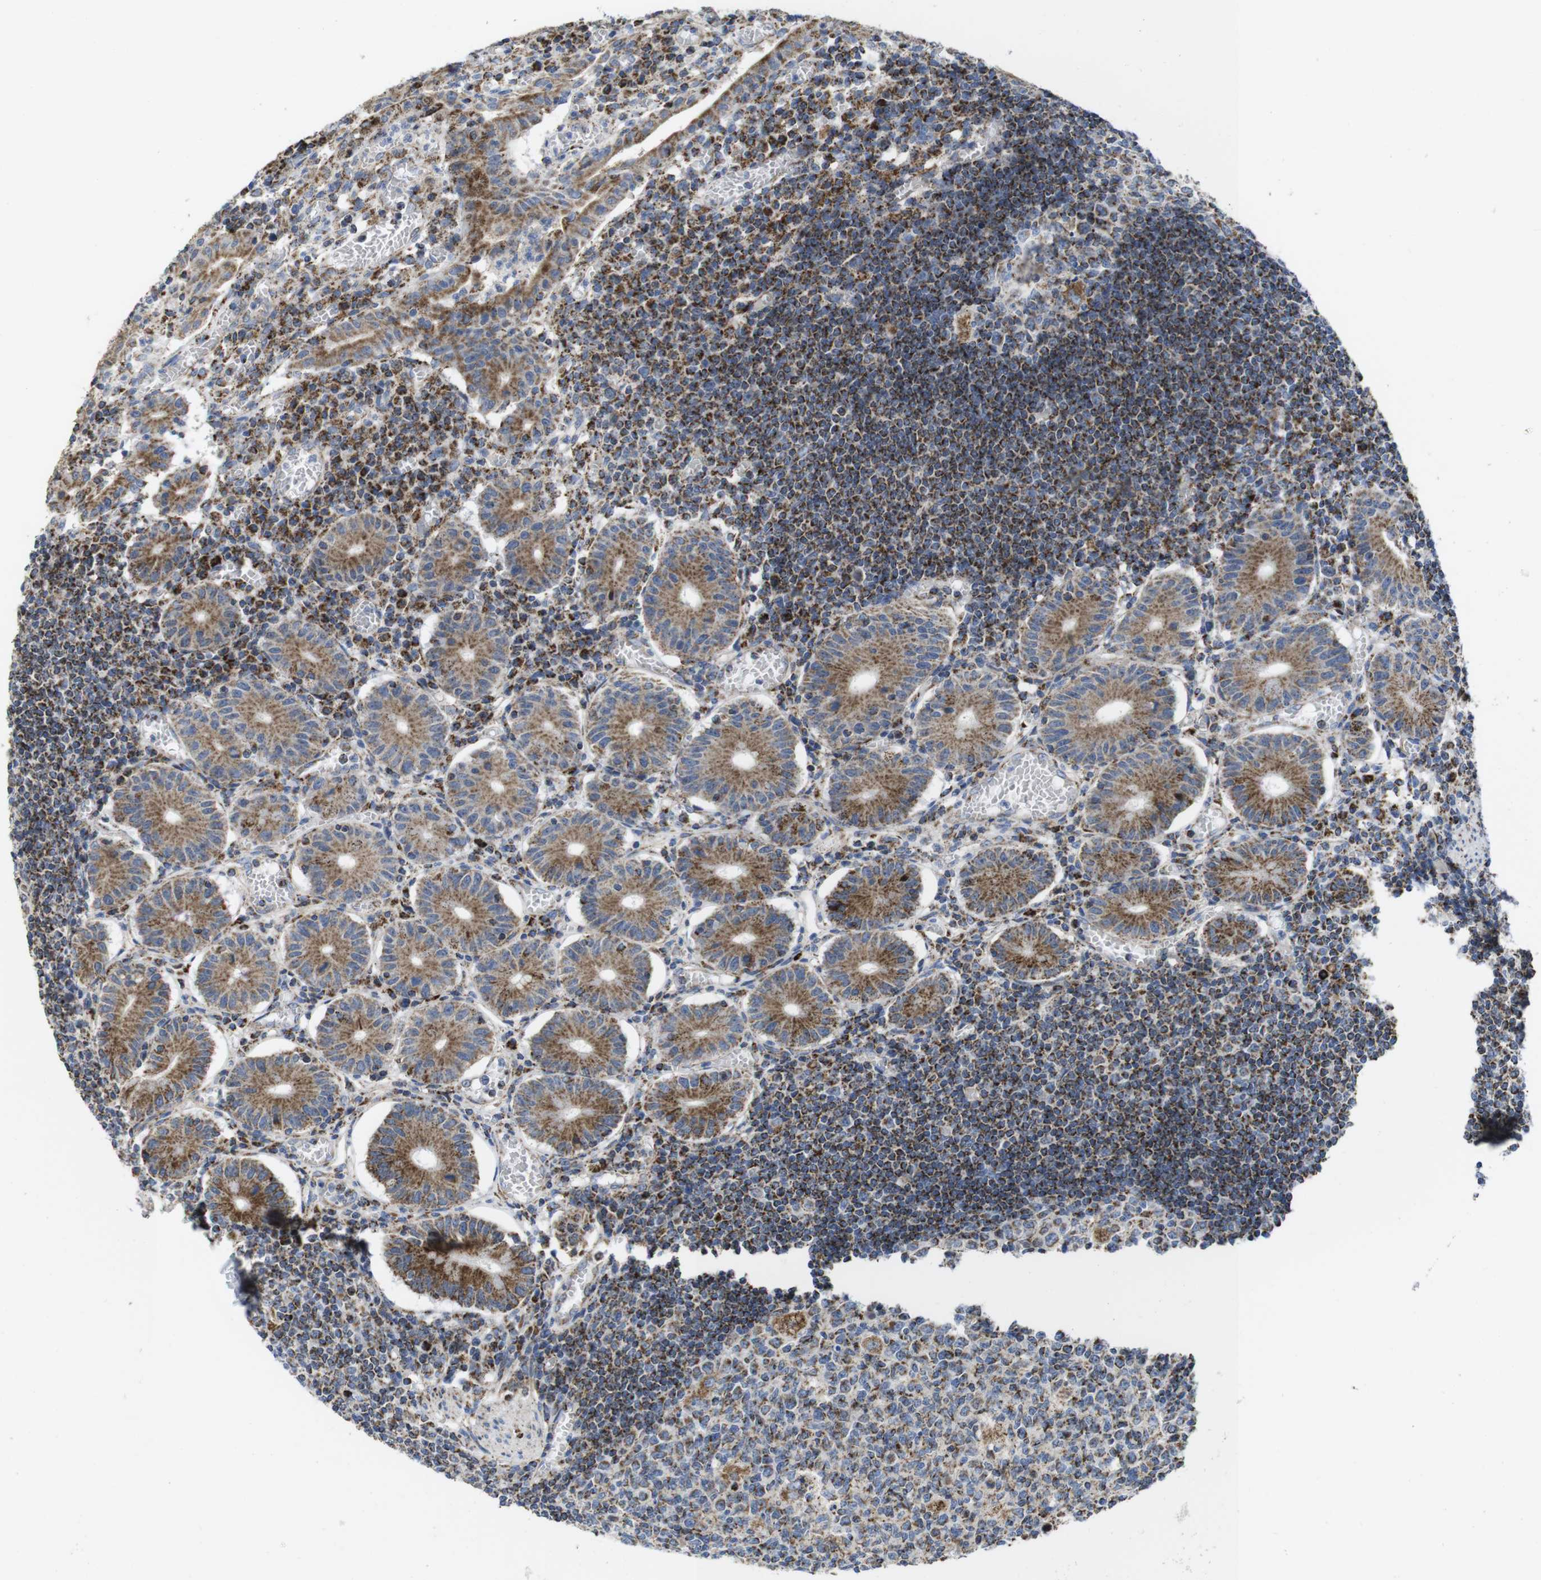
{"staining": {"intensity": "strong", "quantity": ">75%", "location": "cytoplasmic/membranous"}, "tissue": "small intestine", "cell_type": "Glandular cells", "image_type": "normal", "snomed": [{"axis": "morphology", "description": "Normal tissue, NOS"}, {"axis": "morphology", "description": "Cystadenocarcinoma, serous, Metastatic site"}, {"axis": "topography", "description": "Small intestine"}], "caption": "A high-resolution micrograph shows immunohistochemistry (IHC) staining of unremarkable small intestine, which demonstrates strong cytoplasmic/membranous staining in approximately >75% of glandular cells.", "gene": "TMEM192", "patient": {"sex": "female", "age": 61}}